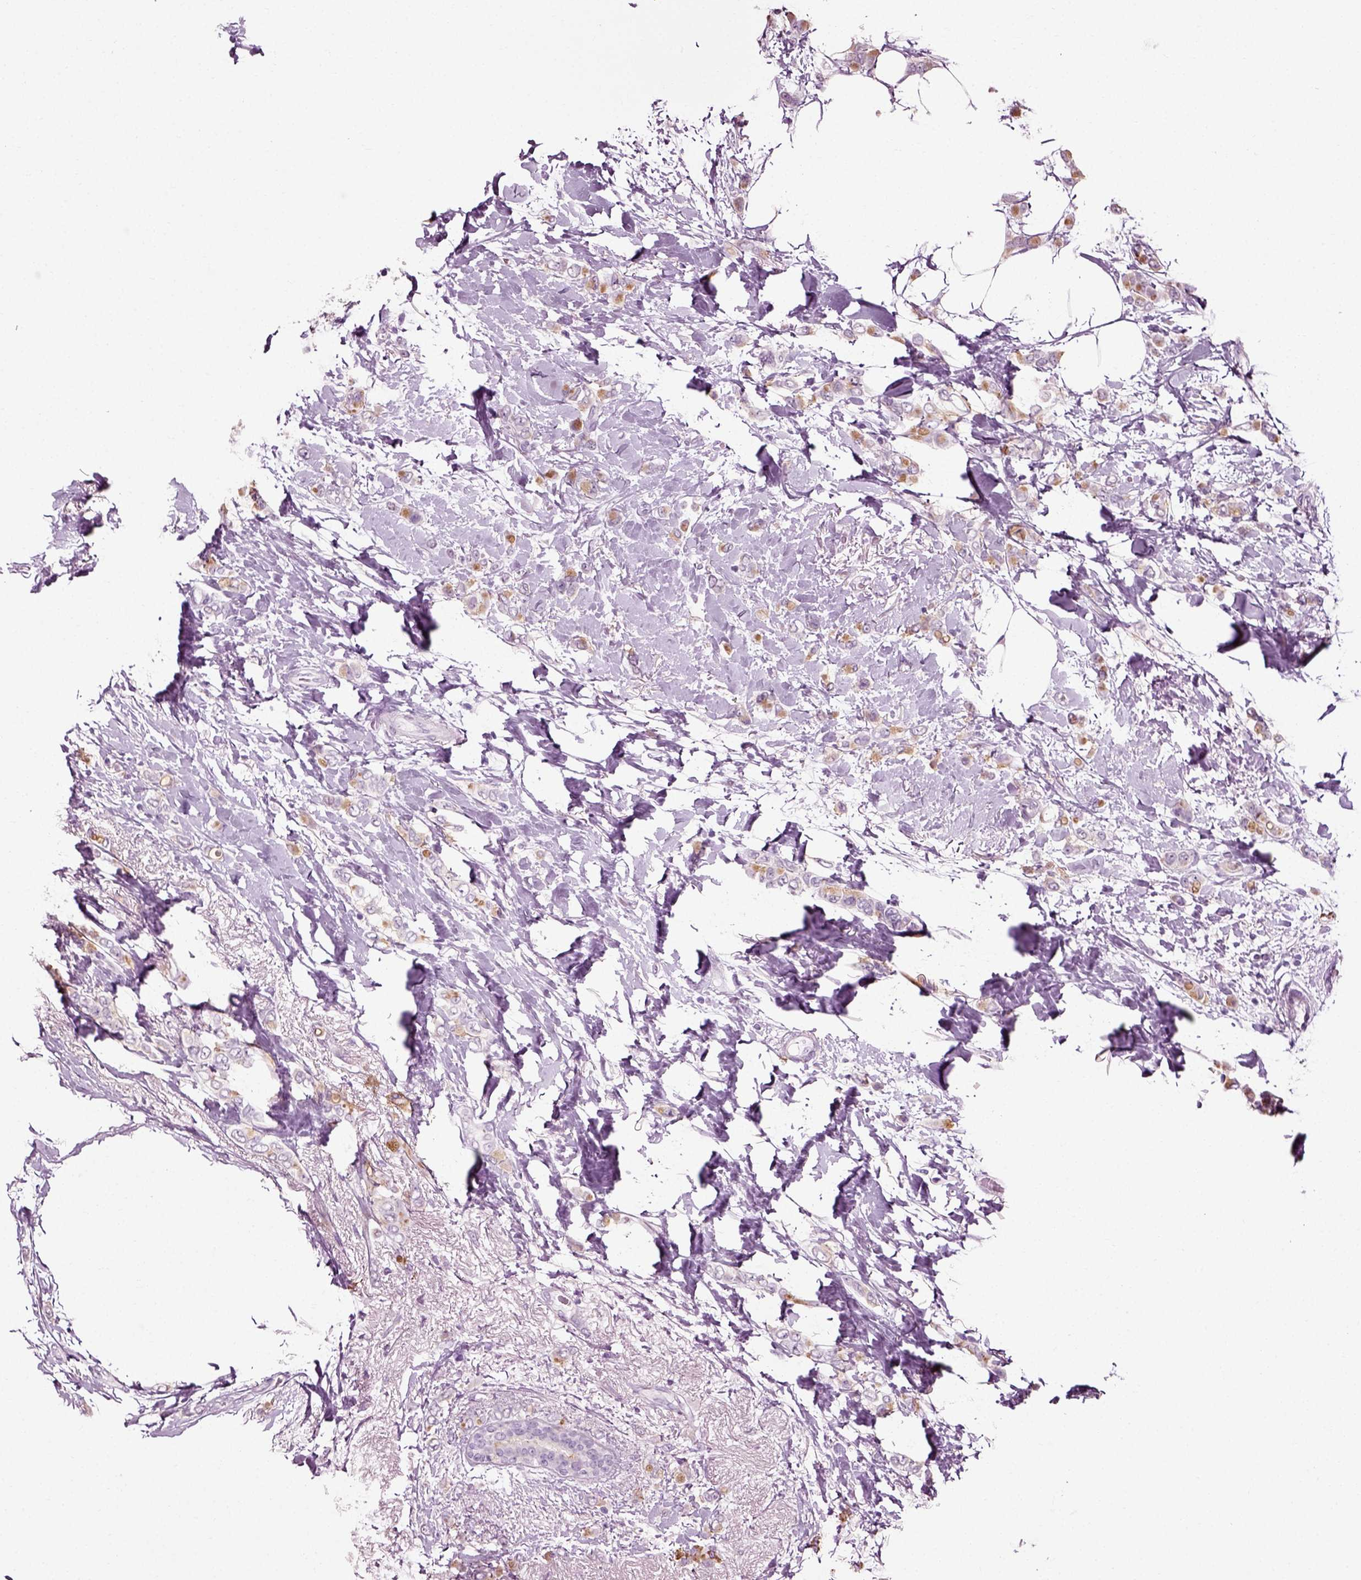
{"staining": {"intensity": "weak", "quantity": "<25%", "location": "cytoplasmic/membranous"}, "tissue": "breast cancer", "cell_type": "Tumor cells", "image_type": "cancer", "snomed": [{"axis": "morphology", "description": "Lobular carcinoma"}, {"axis": "topography", "description": "Breast"}], "caption": "A high-resolution photomicrograph shows immunohistochemistry staining of breast cancer (lobular carcinoma), which shows no significant positivity in tumor cells. (DAB immunohistochemistry (IHC) visualized using brightfield microscopy, high magnification).", "gene": "SLC26A8", "patient": {"sex": "female", "age": 66}}